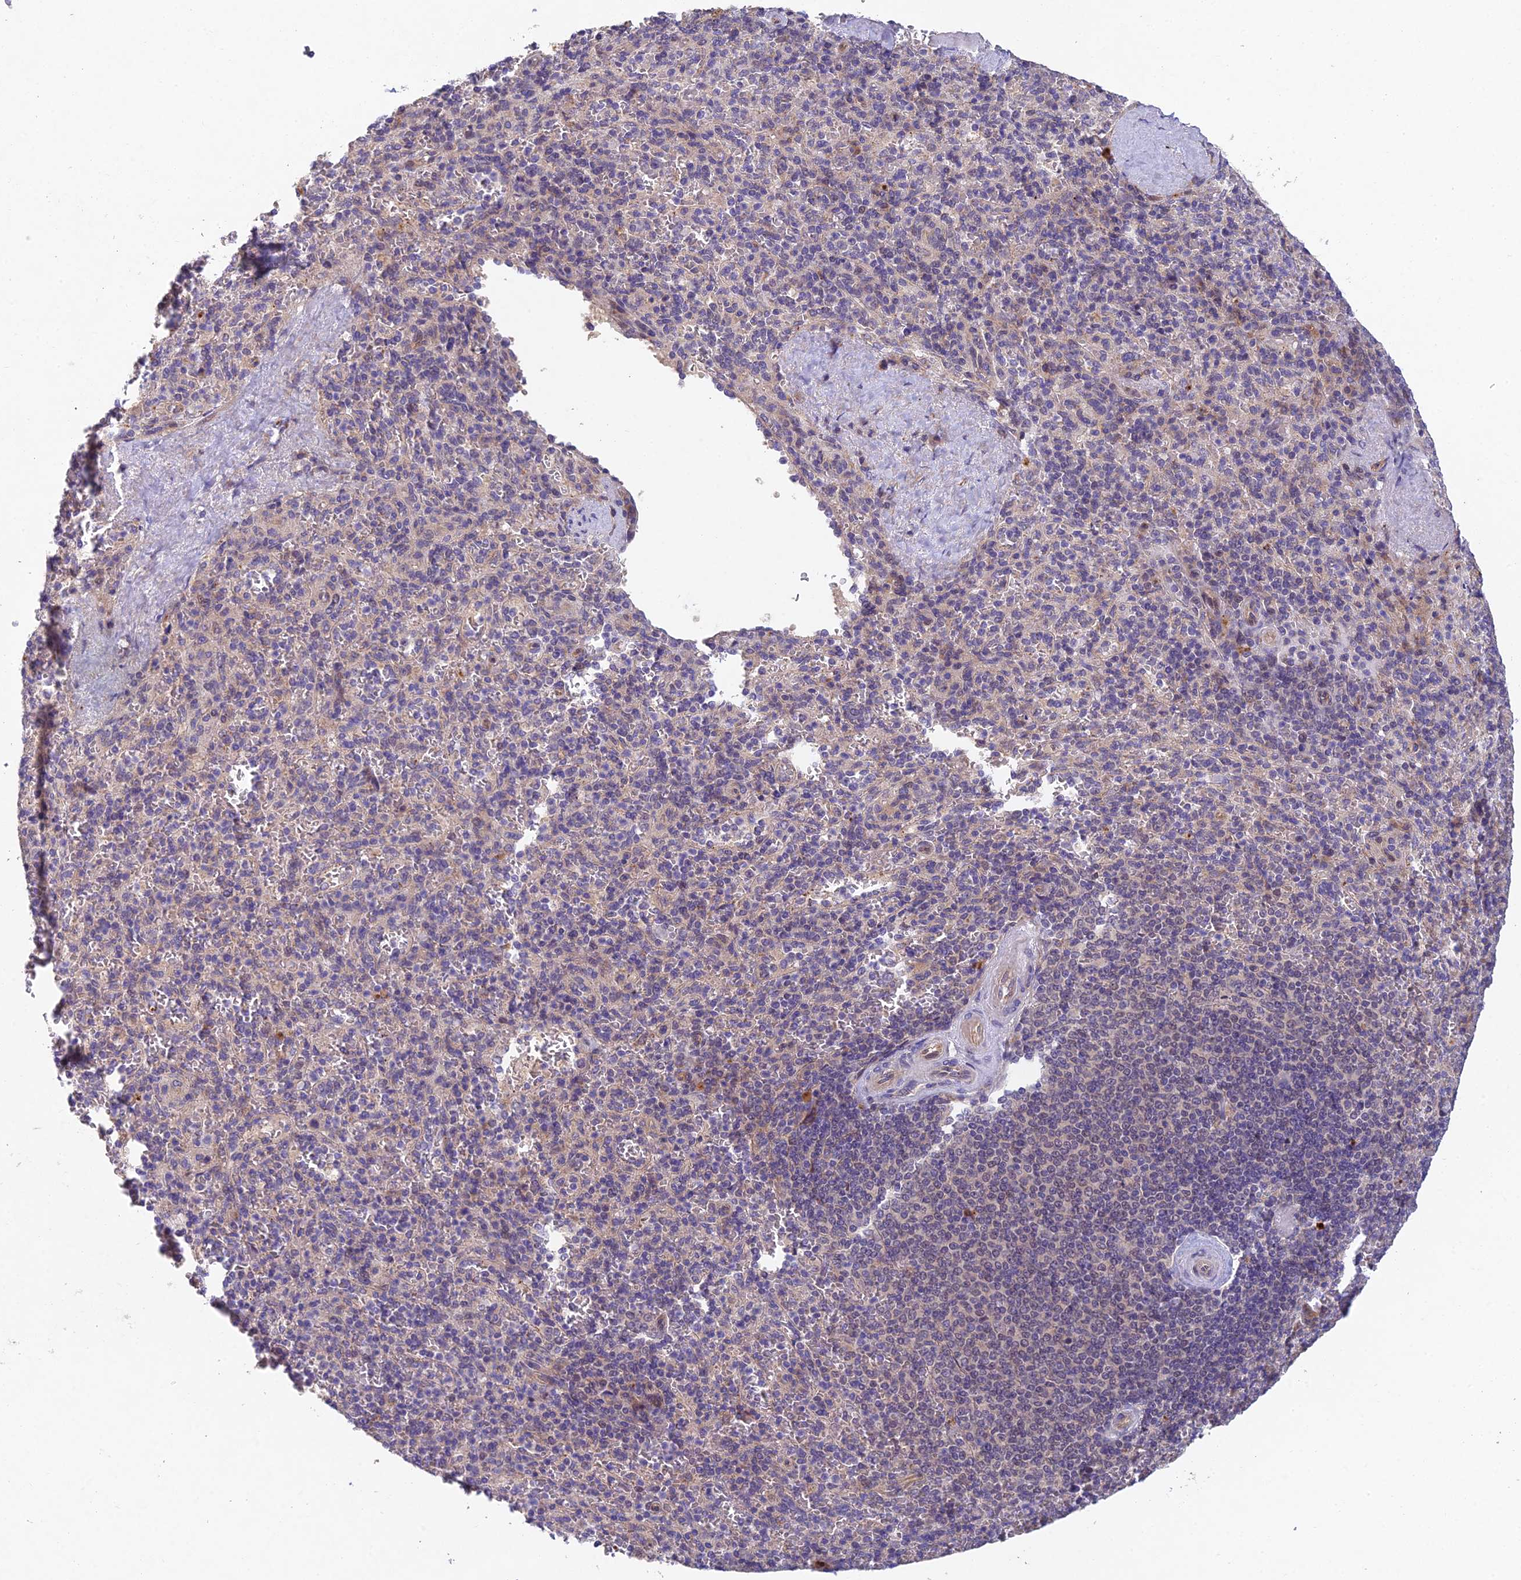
{"staining": {"intensity": "moderate", "quantity": "<25%", "location": "cytoplasmic/membranous"}, "tissue": "spleen", "cell_type": "Cells in red pulp", "image_type": "normal", "snomed": [{"axis": "morphology", "description": "Normal tissue, NOS"}, {"axis": "topography", "description": "Spleen"}], "caption": "Protein expression analysis of normal spleen demonstrates moderate cytoplasmic/membranous positivity in approximately <25% of cells in red pulp.", "gene": "NSMCE1", "patient": {"sex": "male", "age": 82}}